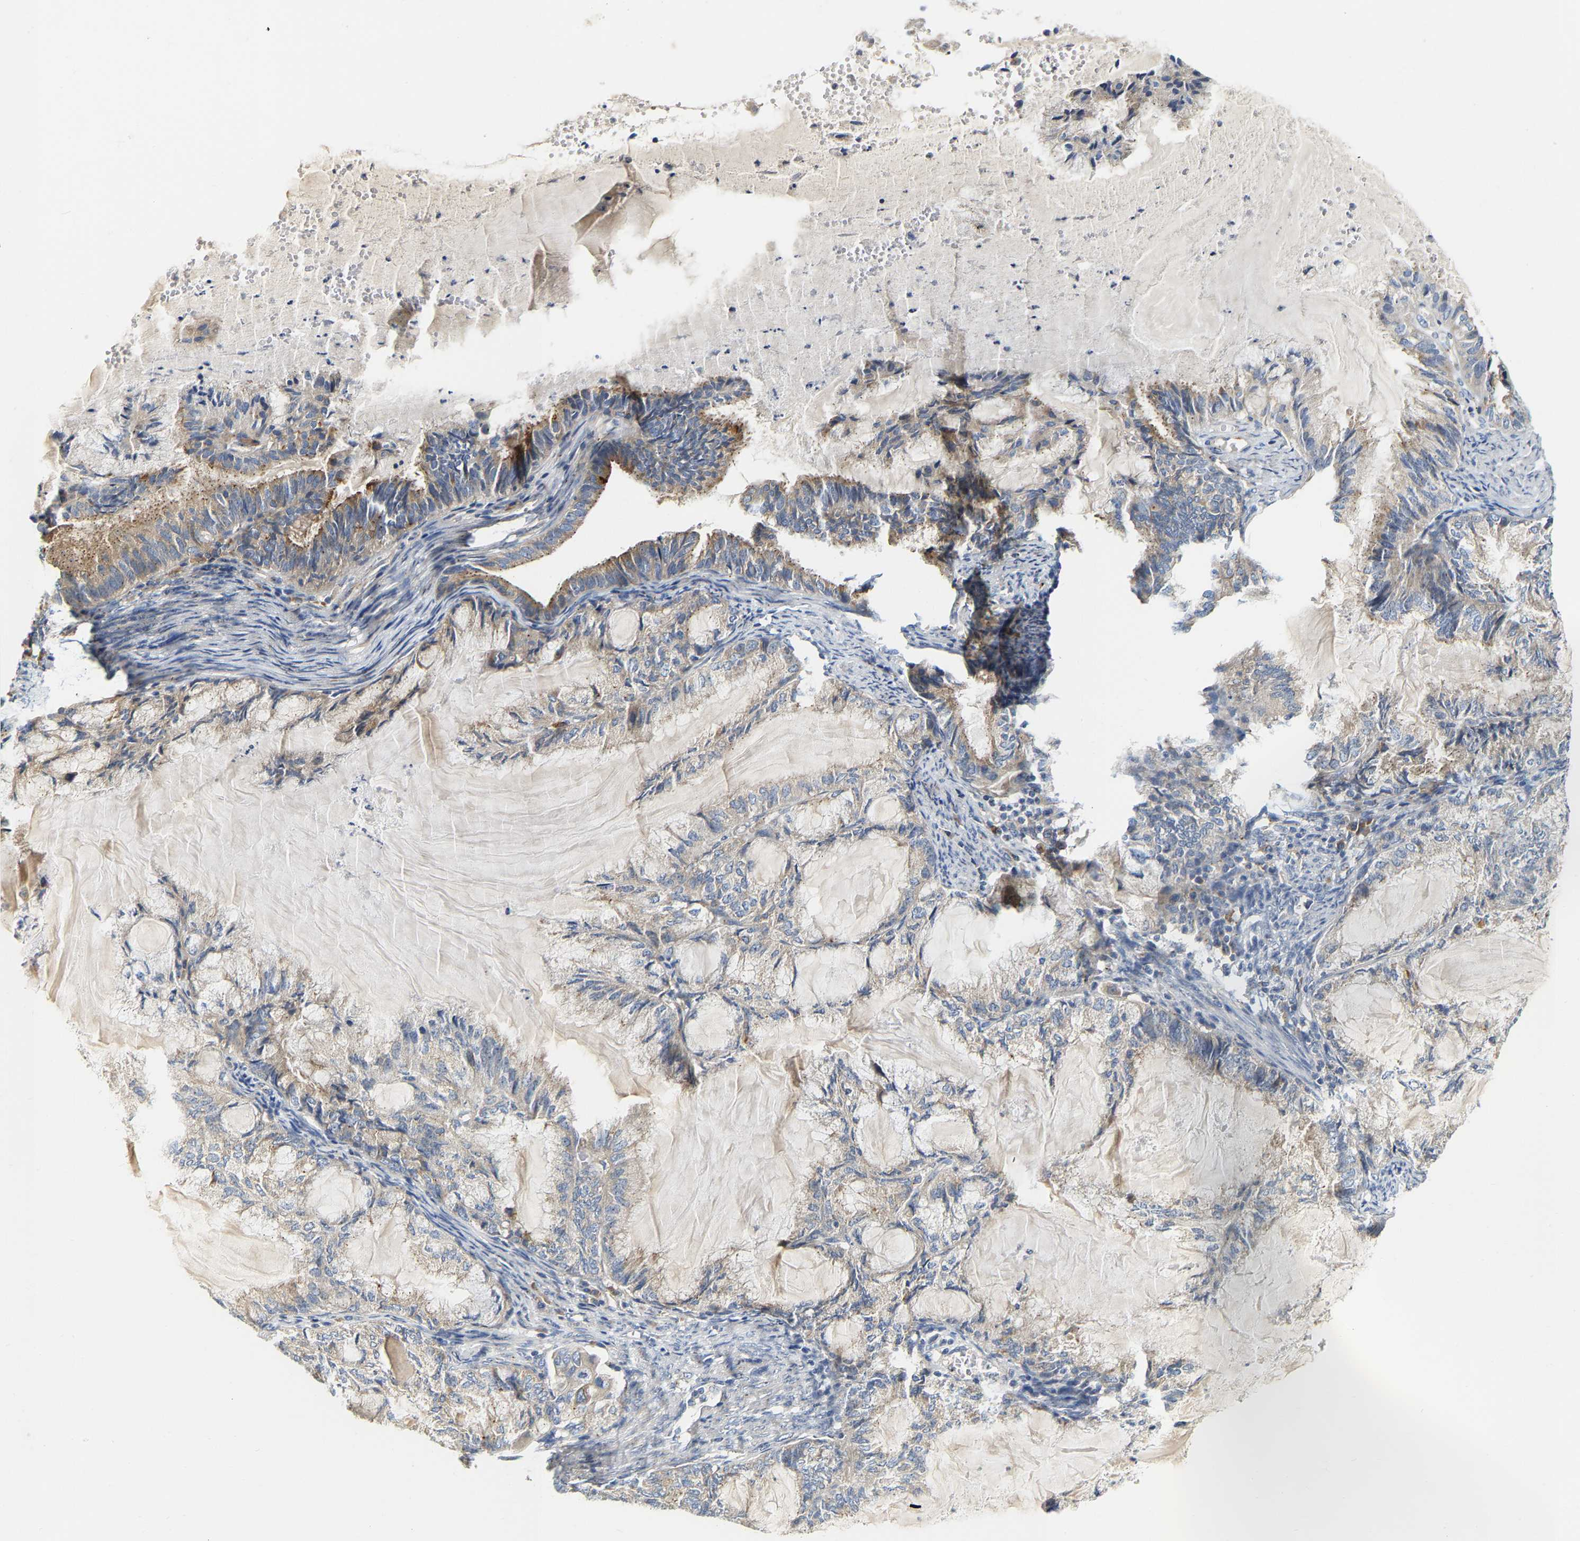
{"staining": {"intensity": "moderate", "quantity": "<25%", "location": "cytoplasmic/membranous"}, "tissue": "endometrial cancer", "cell_type": "Tumor cells", "image_type": "cancer", "snomed": [{"axis": "morphology", "description": "Adenocarcinoma, NOS"}, {"axis": "topography", "description": "Endometrium"}], "caption": "Protein expression analysis of endometrial adenocarcinoma reveals moderate cytoplasmic/membranous positivity in approximately <25% of tumor cells.", "gene": "PCNT", "patient": {"sex": "female", "age": 86}}